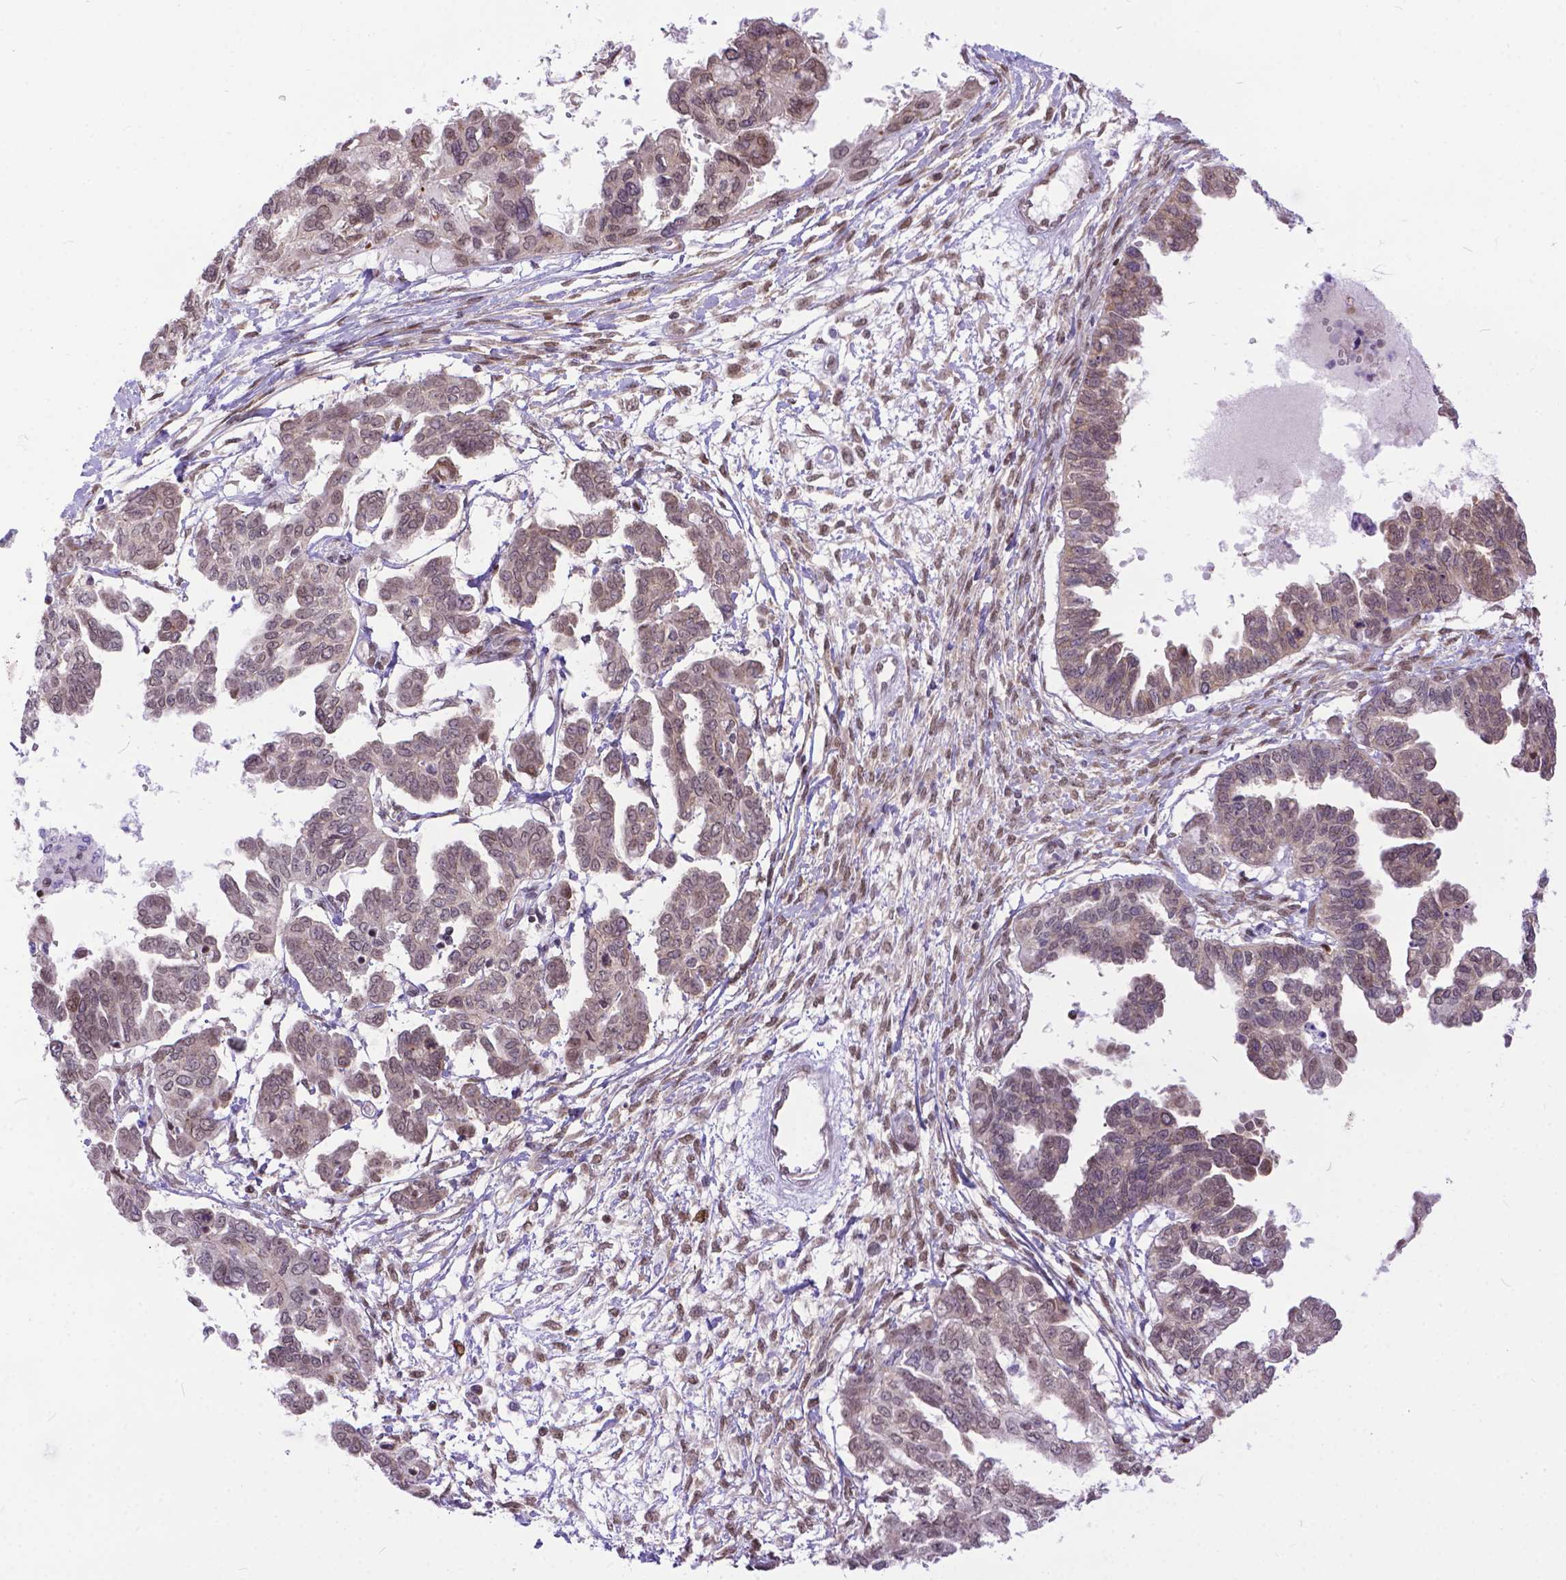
{"staining": {"intensity": "weak", "quantity": ">75%", "location": "cytoplasmic/membranous,nuclear"}, "tissue": "ovarian cancer", "cell_type": "Tumor cells", "image_type": "cancer", "snomed": [{"axis": "morphology", "description": "Cystadenocarcinoma, serous, NOS"}, {"axis": "topography", "description": "Ovary"}], "caption": "Weak cytoplasmic/membranous and nuclear protein expression is seen in approximately >75% of tumor cells in ovarian cancer (serous cystadenocarcinoma). (DAB (3,3'-diaminobenzidine) IHC, brown staining for protein, blue staining for nuclei).", "gene": "FAM124B", "patient": {"sex": "female", "age": 53}}